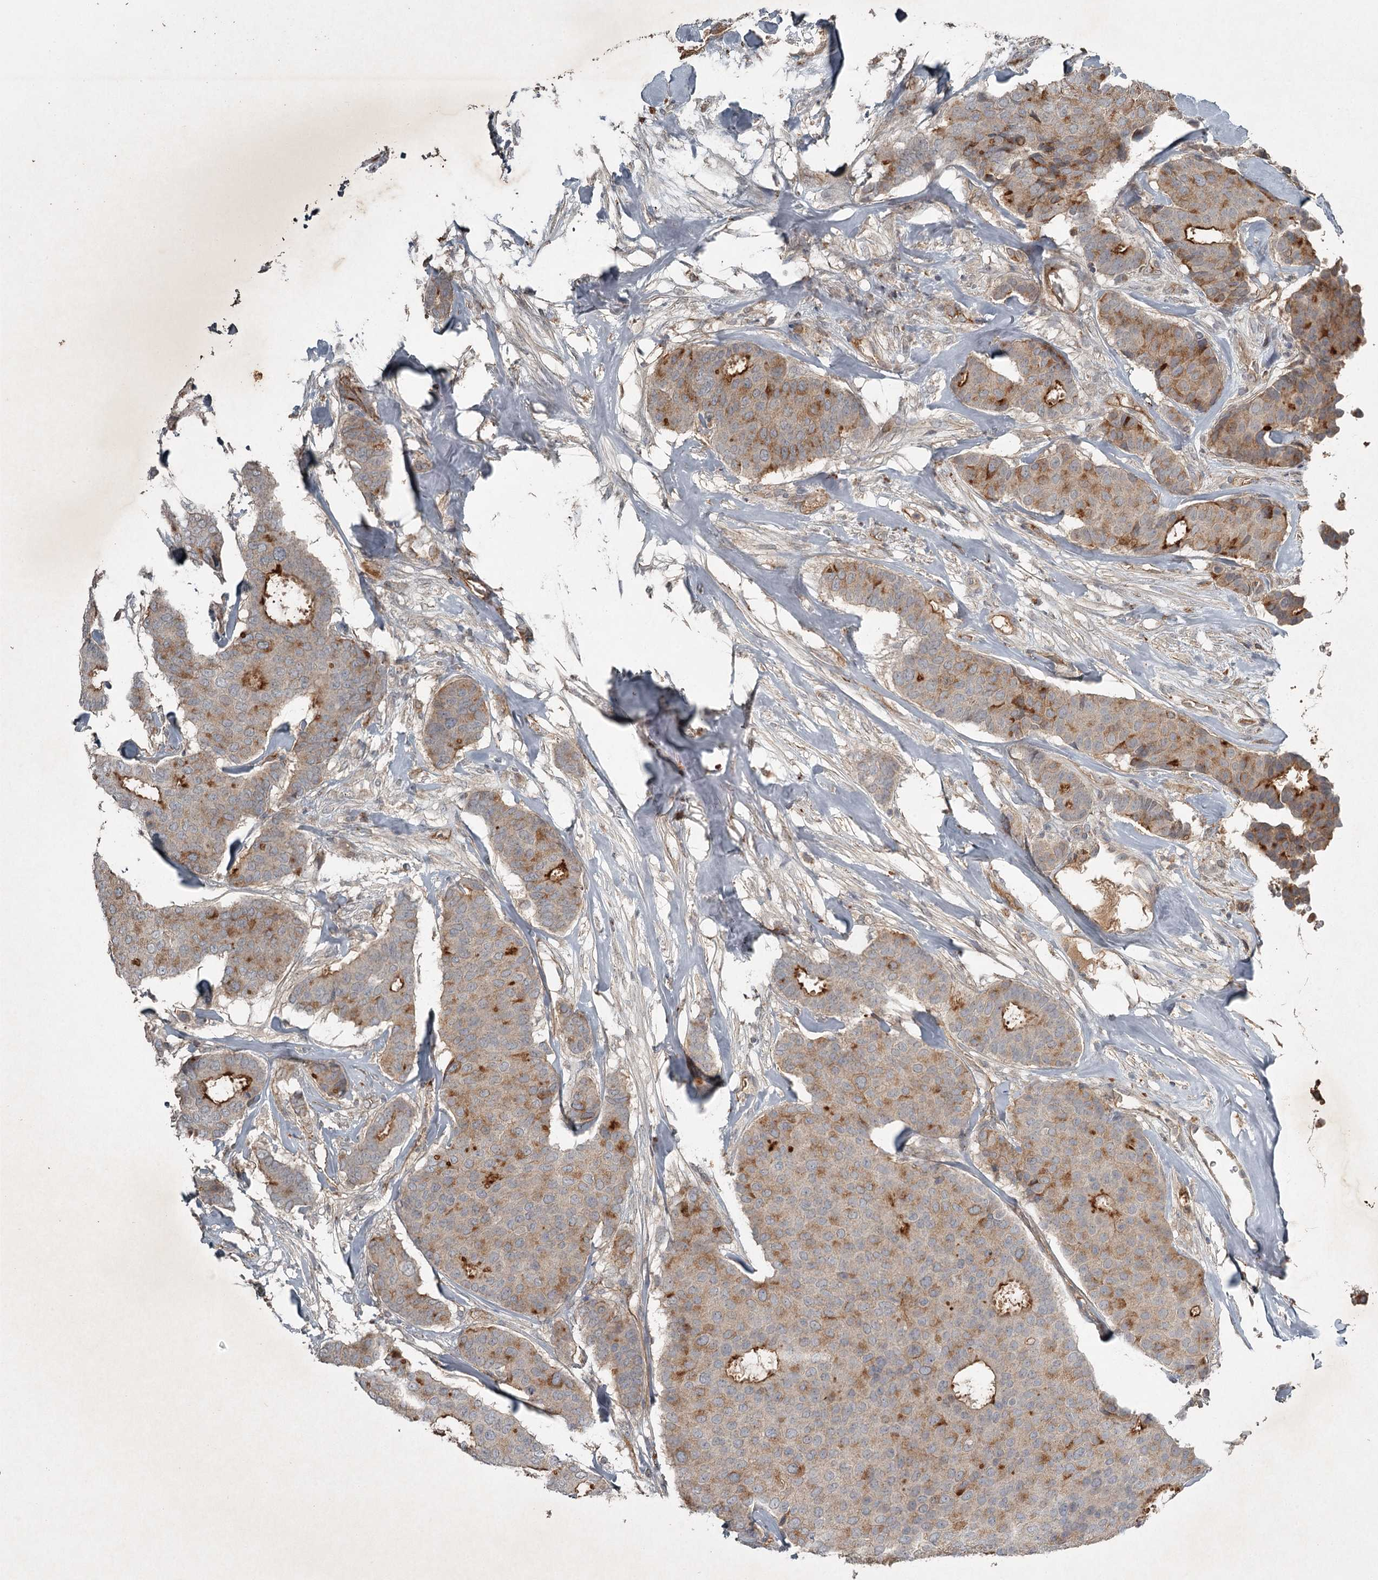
{"staining": {"intensity": "moderate", "quantity": "25%-75%", "location": "cytoplasmic/membranous"}, "tissue": "breast cancer", "cell_type": "Tumor cells", "image_type": "cancer", "snomed": [{"axis": "morphology", "description": "Duct carcinoma"}, {"axis": "topography", "description": "Breast"}], "caption": "Immunohistochemistry histopathology image of breast cancer (intraductal carcinoma) stained for a protein (brown), which exhibits medium levels of moderate cytoplasmic/membranous expression in approximately 25%-75% of tumor cells.", "gene": "SLC39A8", "patient": {"sex": "female", "age": 75}}